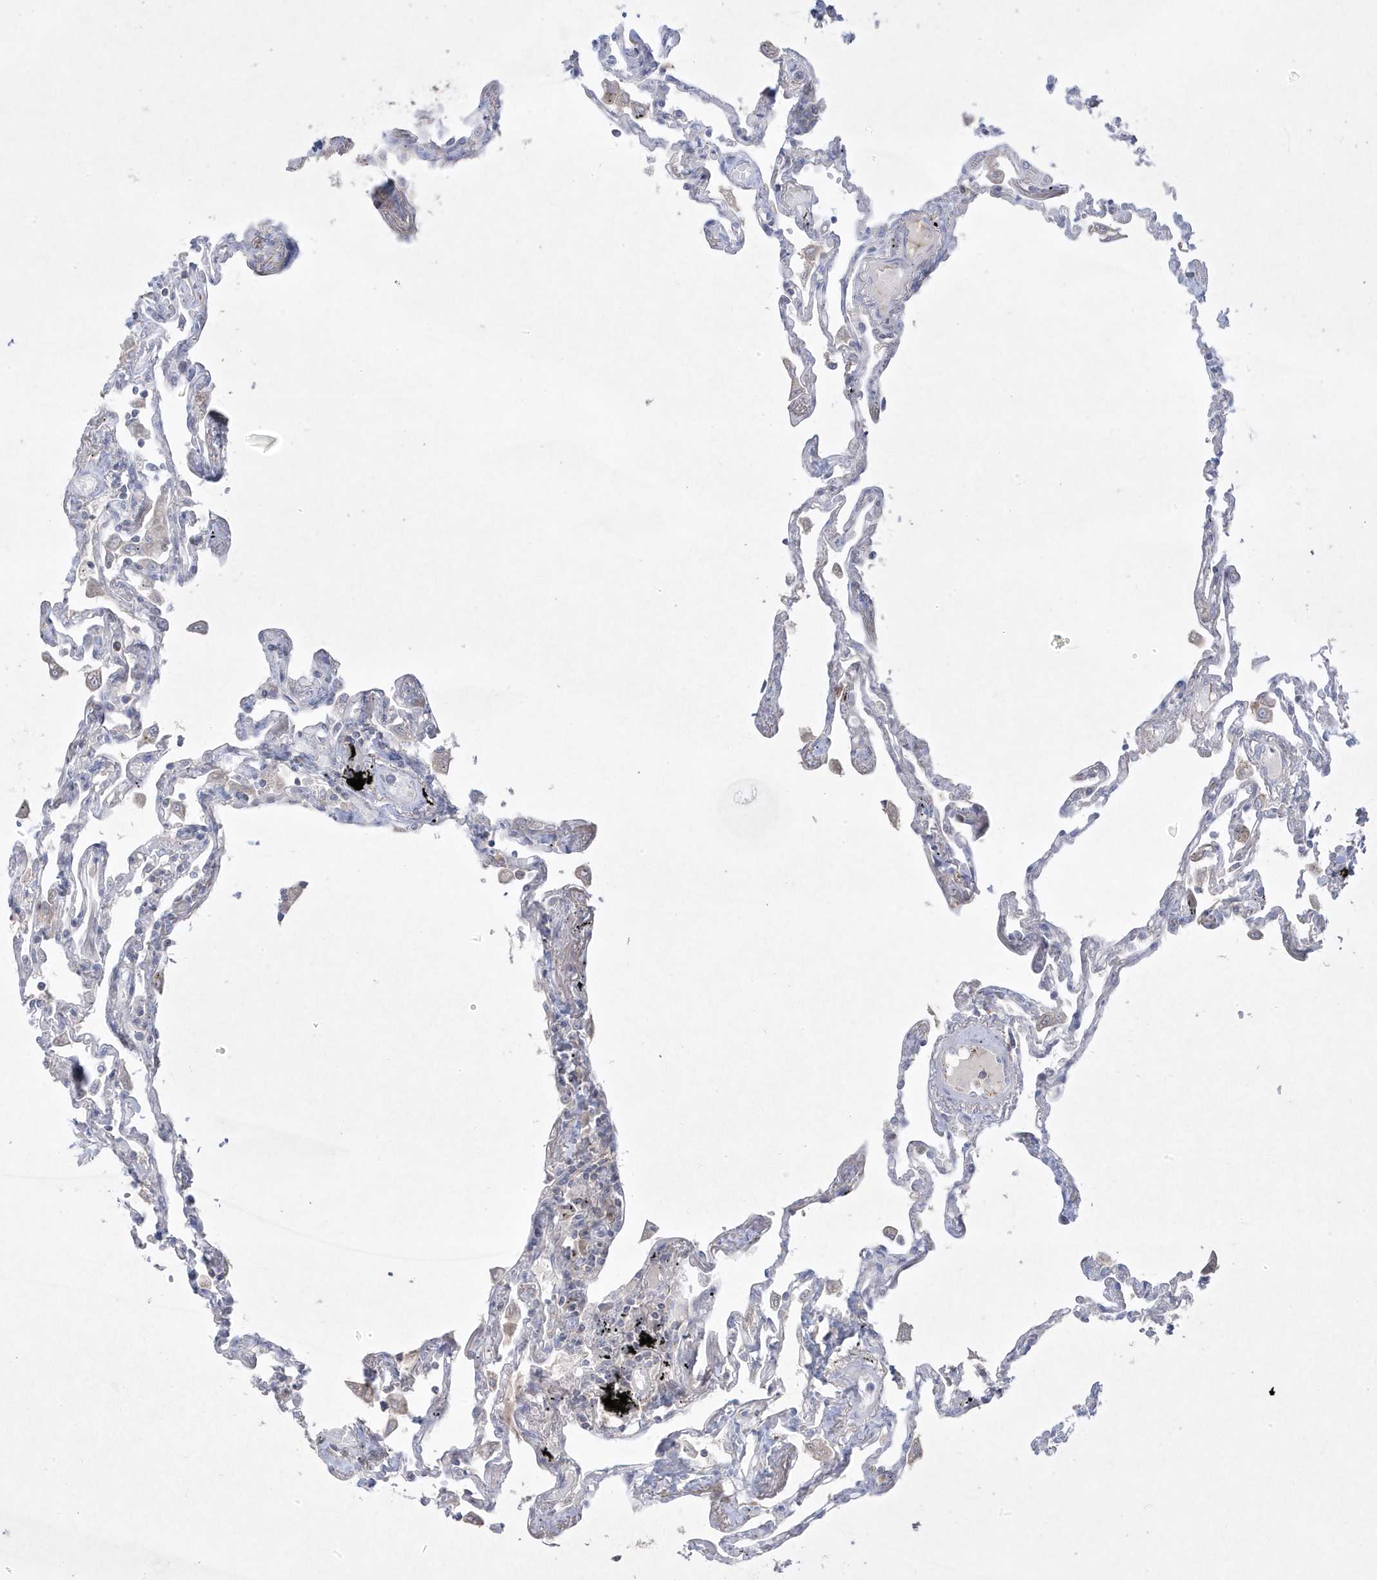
{"staining": {"intensity": "negative", "quantity": "none", "location": "none"}, "tissue": "lung", "cell_type": "Alveolar cells", "image_type": "normal", "snomed": [{"axis": "morphology", "description": "Normal tissue, NOS"}, {"axis": "topography", "description": "Lung"}], "caption": "A high-resolution image shows immunohistochemistry (IHC) staining of normal lung, which shows no significant staining in alveolar cells.", "gene": "ADAMTSL3", "patient": {"sex": "female", "age": 67}}